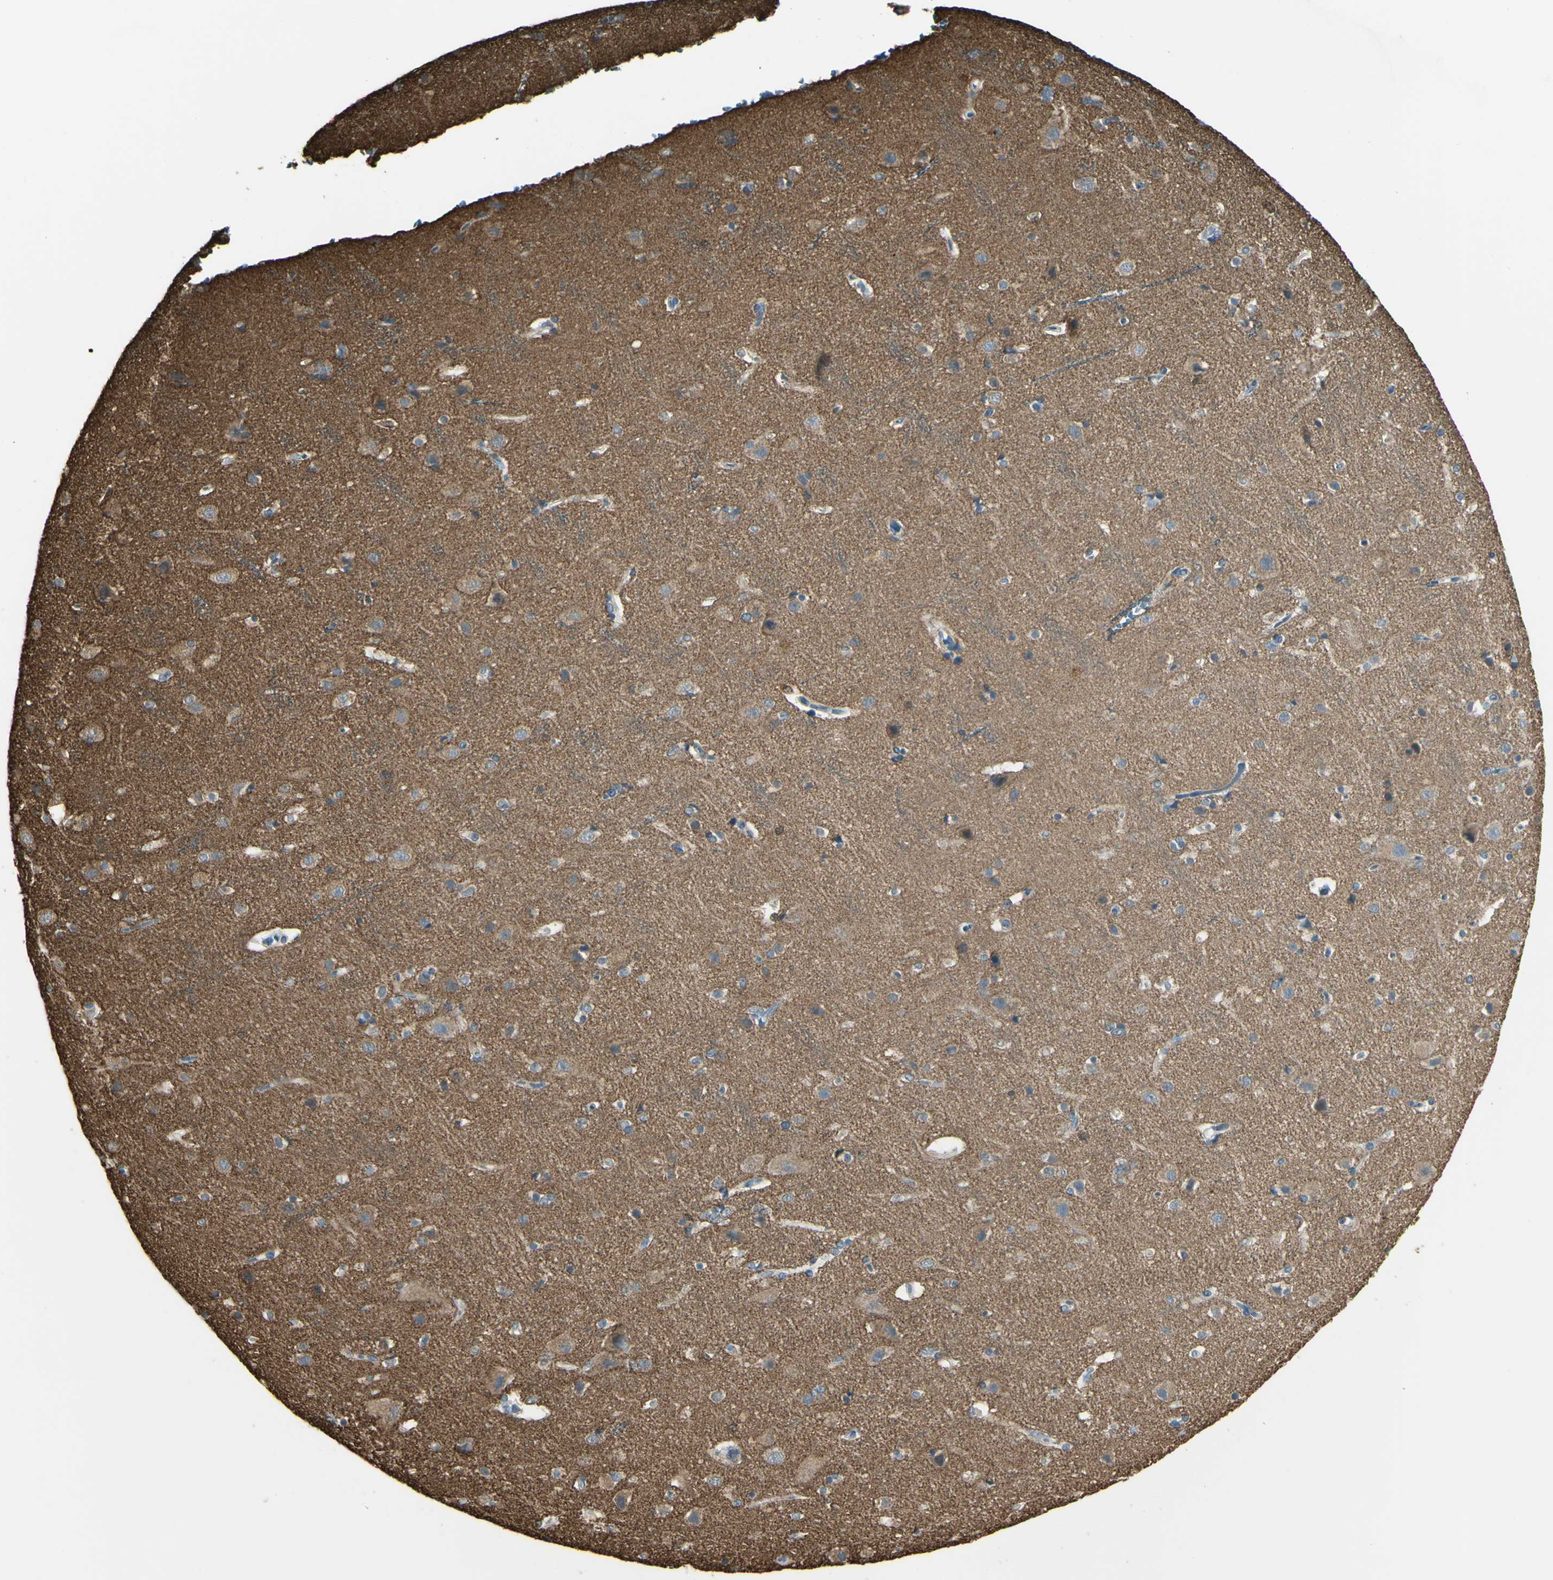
{"staining": {"intensity": "negative", "quantity": "none", "location": "none"}, "tissue": "cerebral cortex", "cell_type": "Endothelial cells", "image_type": "normal", "snomed": [{"axis": "morphology", "description": "Normal tissue, NOS"}, {"axis": "topography", "description": "Cerebral cortex"}], "caption": "Image shows no protein expression in endothelial cells of unremarkable cerebral cortex.", "gene": "CYRIB", "patient": {"sex": "female", "age": 54}}